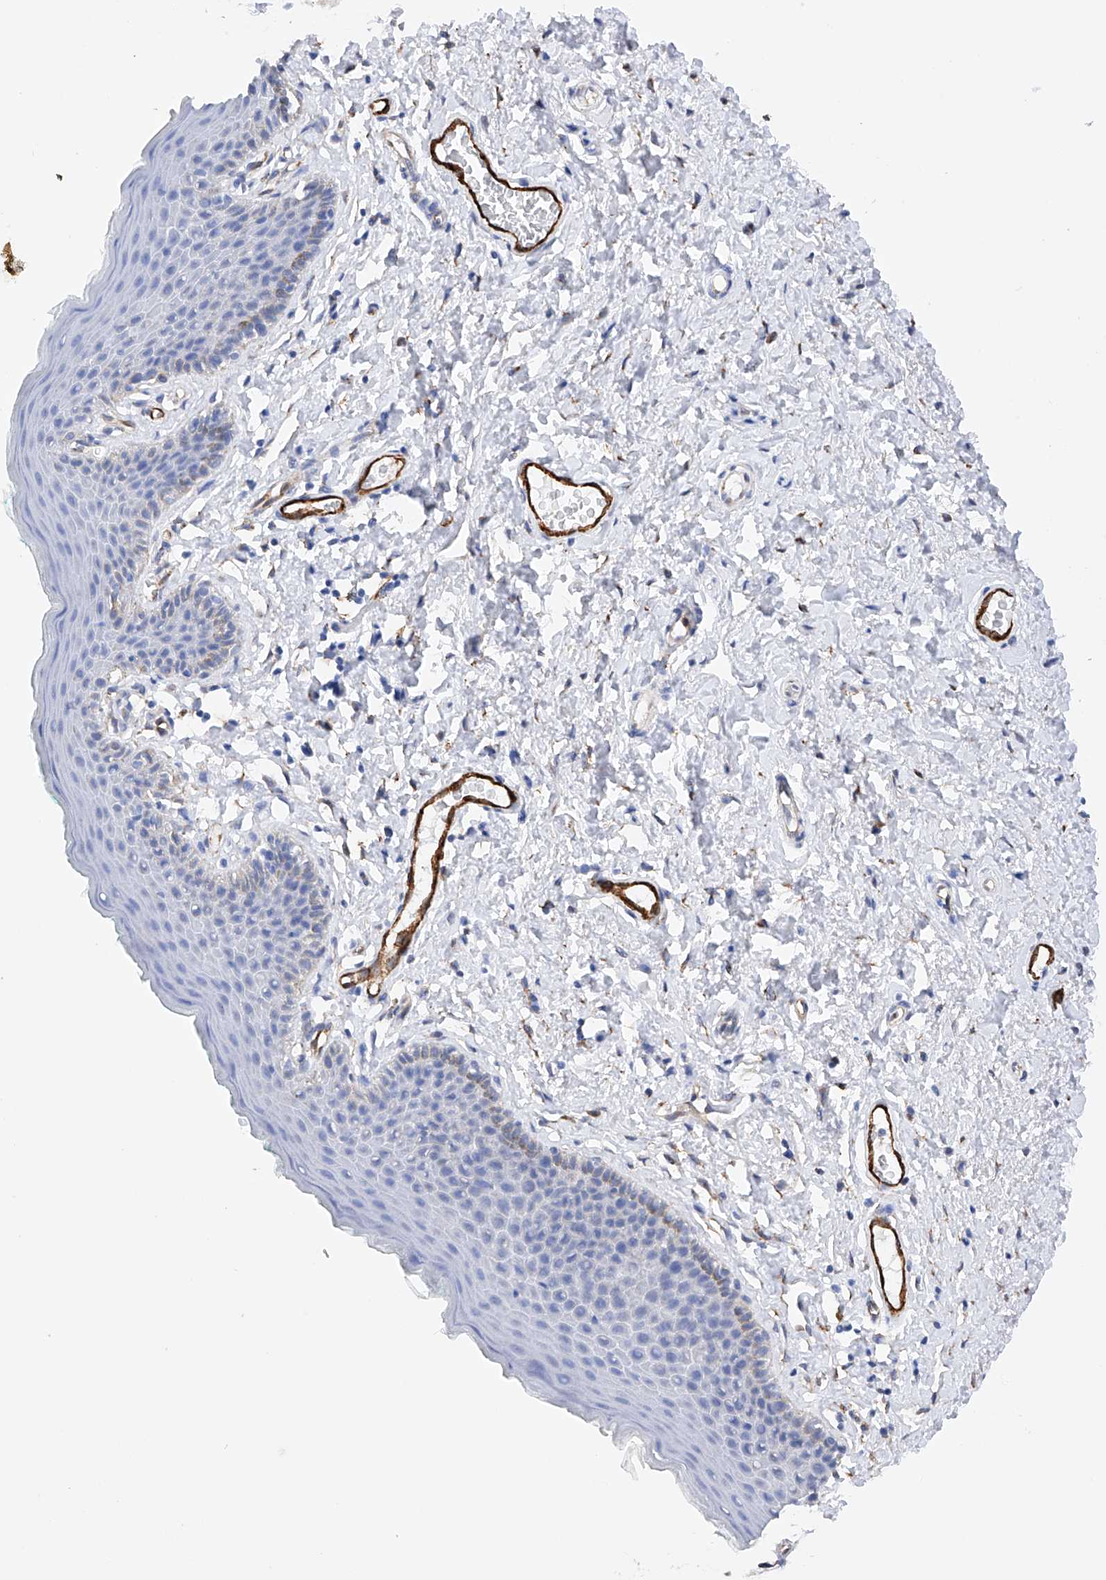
{"staining": {"intensity": "negative", "quantity": "none", "location": "none"}, "tissue": "skin", "cell_type": "Epidermal cells", "image_type": "normal", "snomed": [{"axis": "morphology", "description": "Normal tissue, NOS"}, {"axis": "topography", "description": "Vulva"}], "caption": "Human skin stained for a protein using immunohistochemistry (IHC) displays no positivity in epidermal cells.", "gene": "PDIA5", "patient": {"sex": "female", "age": 66}}